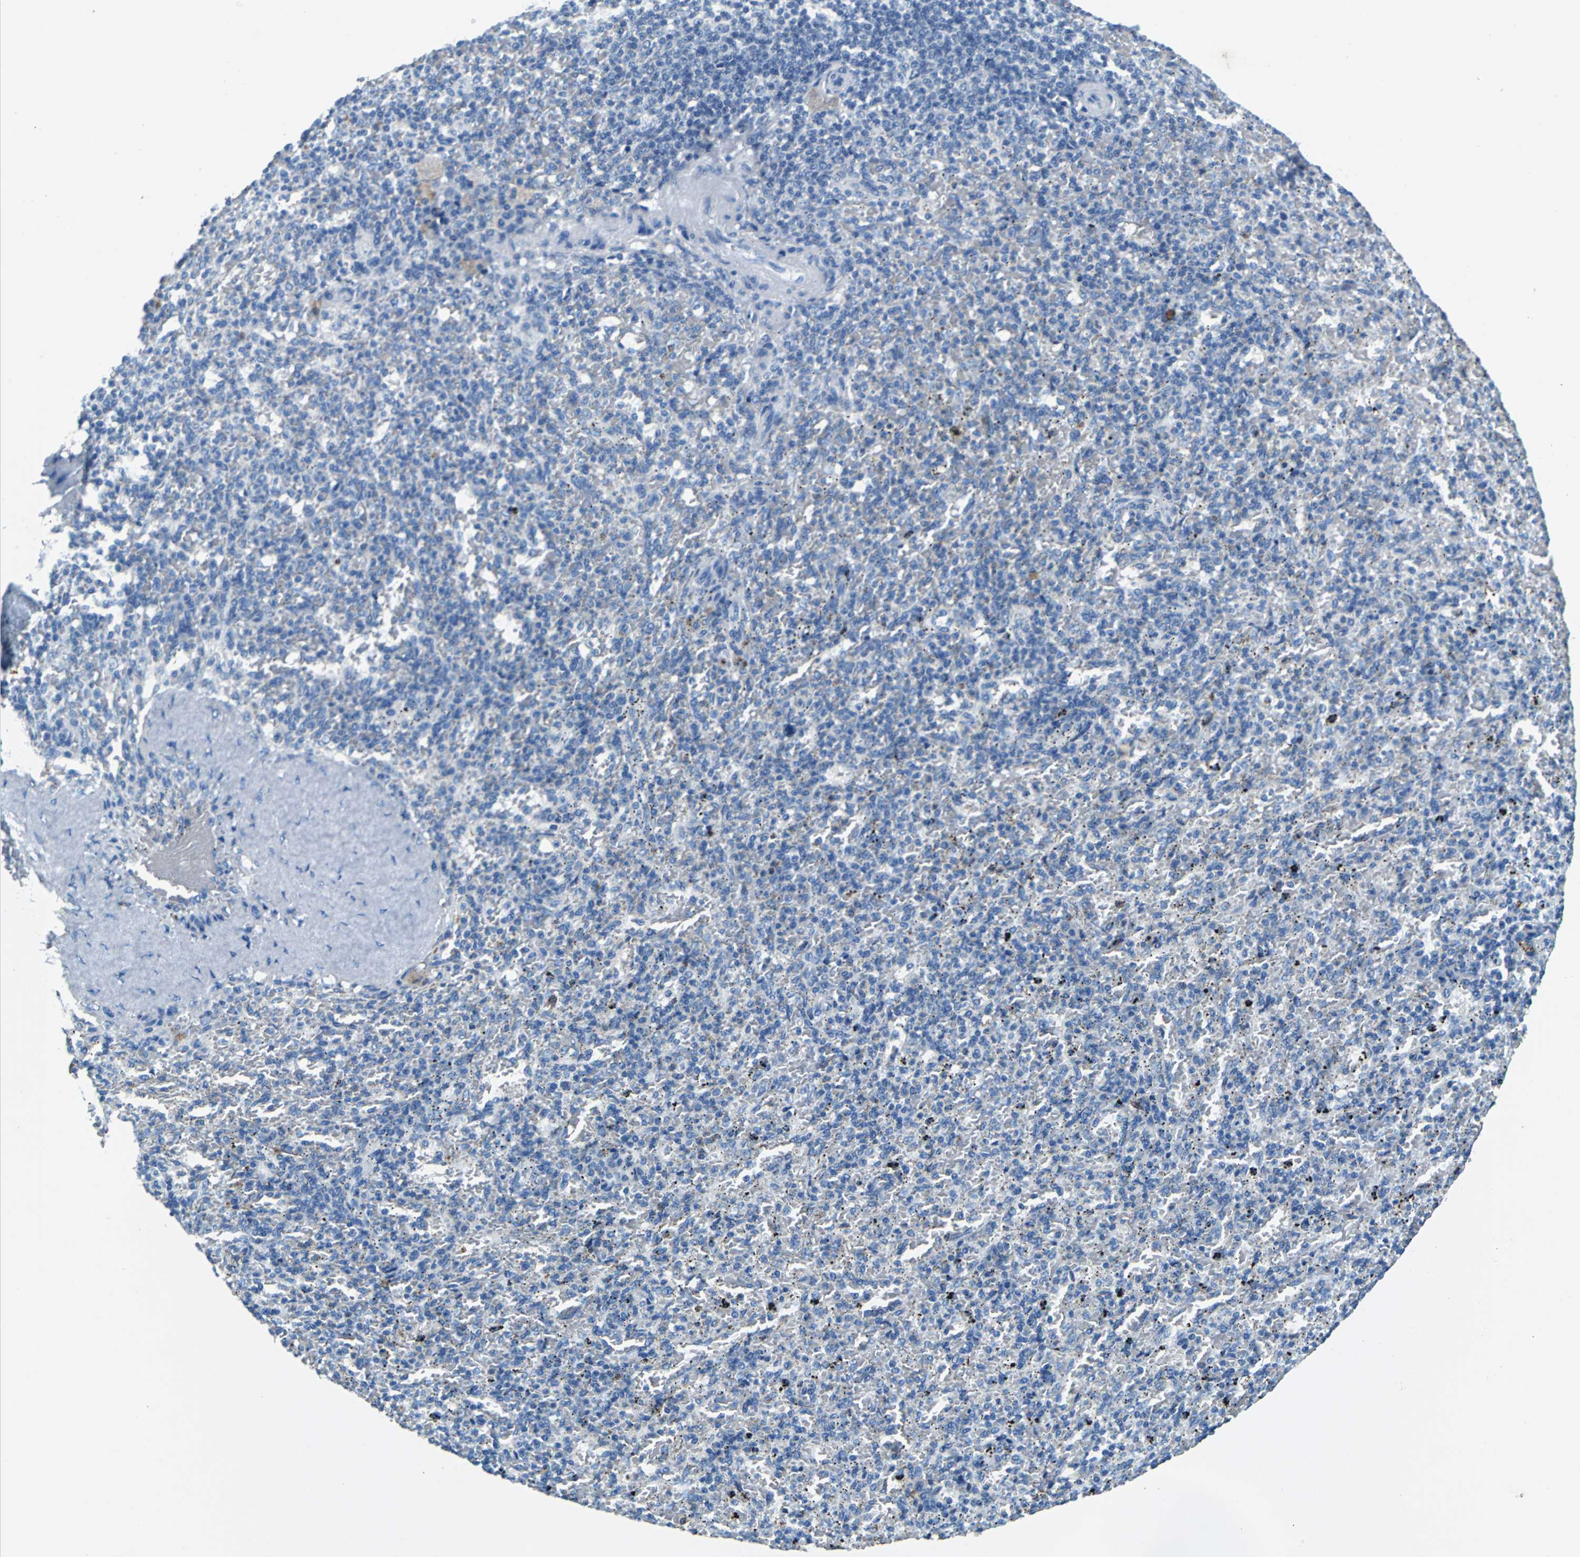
{"staining": {"intensity": "negative", "quantity": "none", "location": "none"}, "tissue": "spleen", "cell_type": "Cells in red pulp", "image_type": "normal", "snomed": [{"axis": "morphology", "description": "Normal tissue, NOS"}, {"axis": "topography", "description": "Spleen"}], "caption": "Immunohistochemical staining of benign spleen displays no significant staining in cells in red pulp.", "gene": "TEX264", "patient": {"sex": "female", "age": 43}}